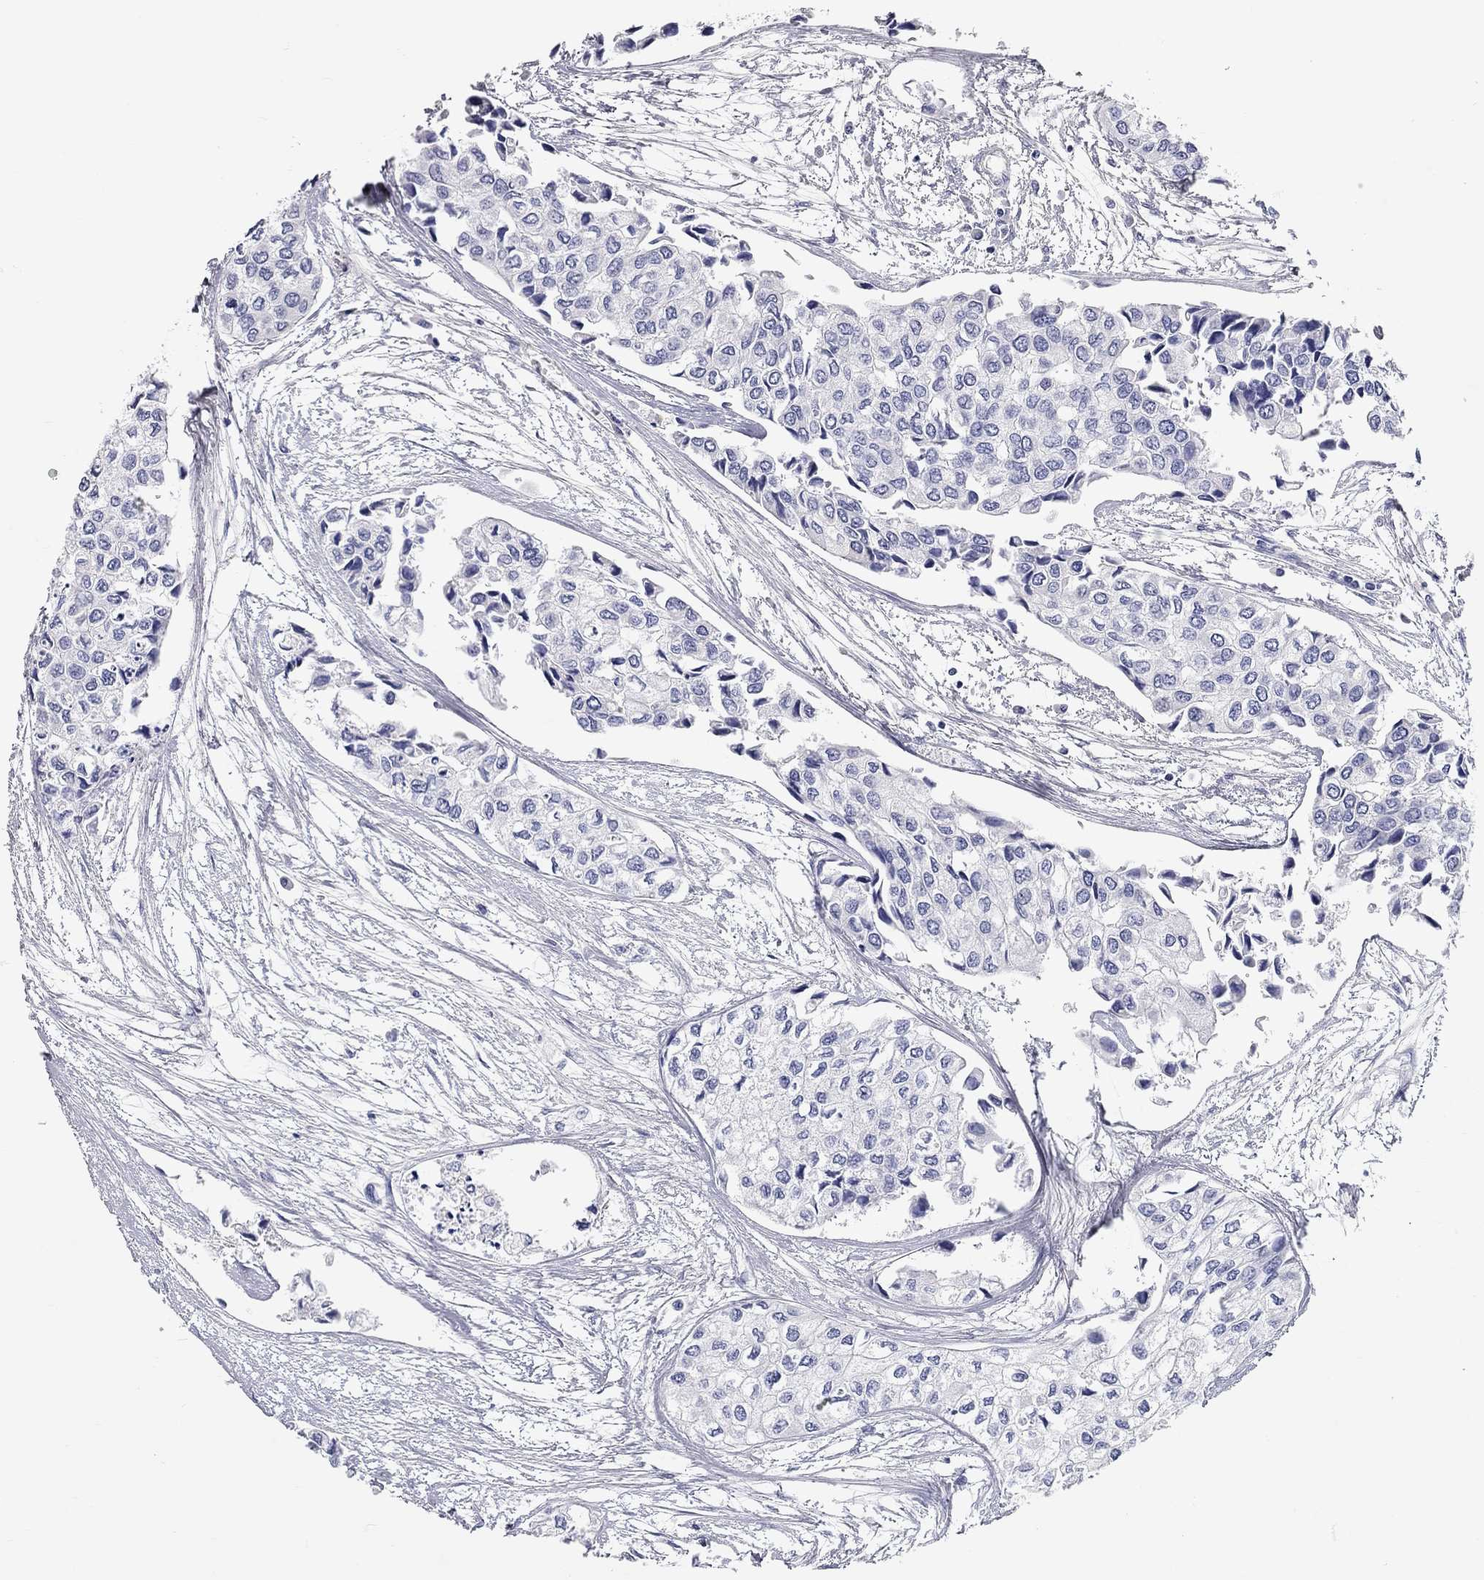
{"staining": {"intensity": "negative", "quantity": "none", "location": "none"}, "tissue": "urothelial cancer", "cell_type": "Tumor cells", "image_type": "cancer", "snomed": [{"axis": "morphology", "description": "Urothelial carcinoma, High grade"}, {"axis": "topography", "description": "Urinary bladder"}], "caption": "This is a histopathology image of immunohistochemistry staining of high-grade urothelial carcinoma, which shows no expression in tumor cells.", "gene": "C10orf90", "patient": {"sex": "male", "age": 73}}